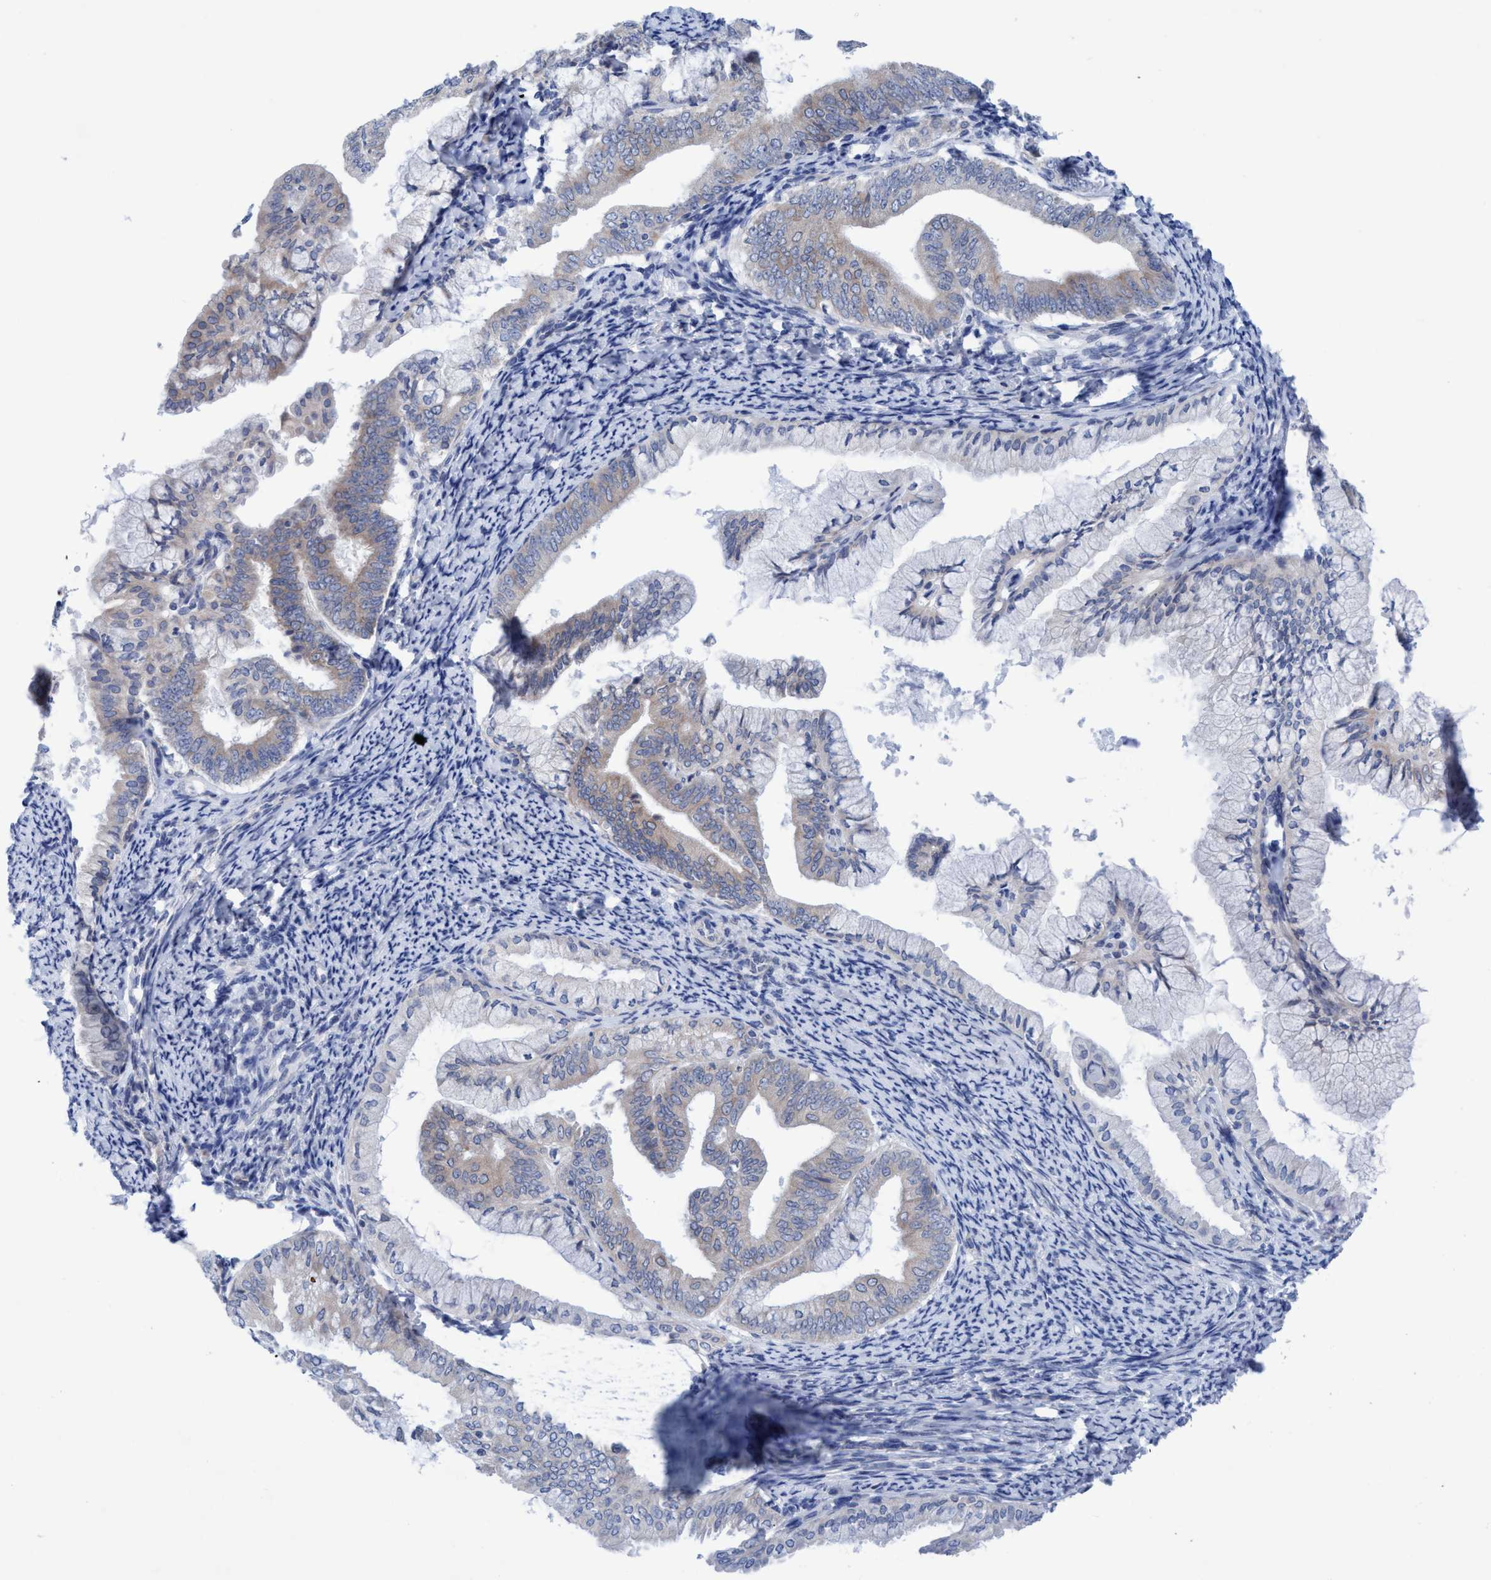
{"staining": {"intensity": "weak", "quantity": "25%-75%", "location": "cytoplasmic/membranous"}, "tissue": "endometrial cancer", "cell_type": "Tumor cells", "image_type": "cancer", "snomed": [{"axis": "morphology", "description": "Adenocarcinoma, NOS"}, {"axis": "topography", "description": "Endometrium"}], "caption": "This is an image of immunohistochemistry staining of endometrial cancer (adenocarcinoma), which shows weak staining in the cytoplasmic/membranous of tumor cells.", "gene": "RSAD1", "patient": {"sex": "female", "age": 63}}